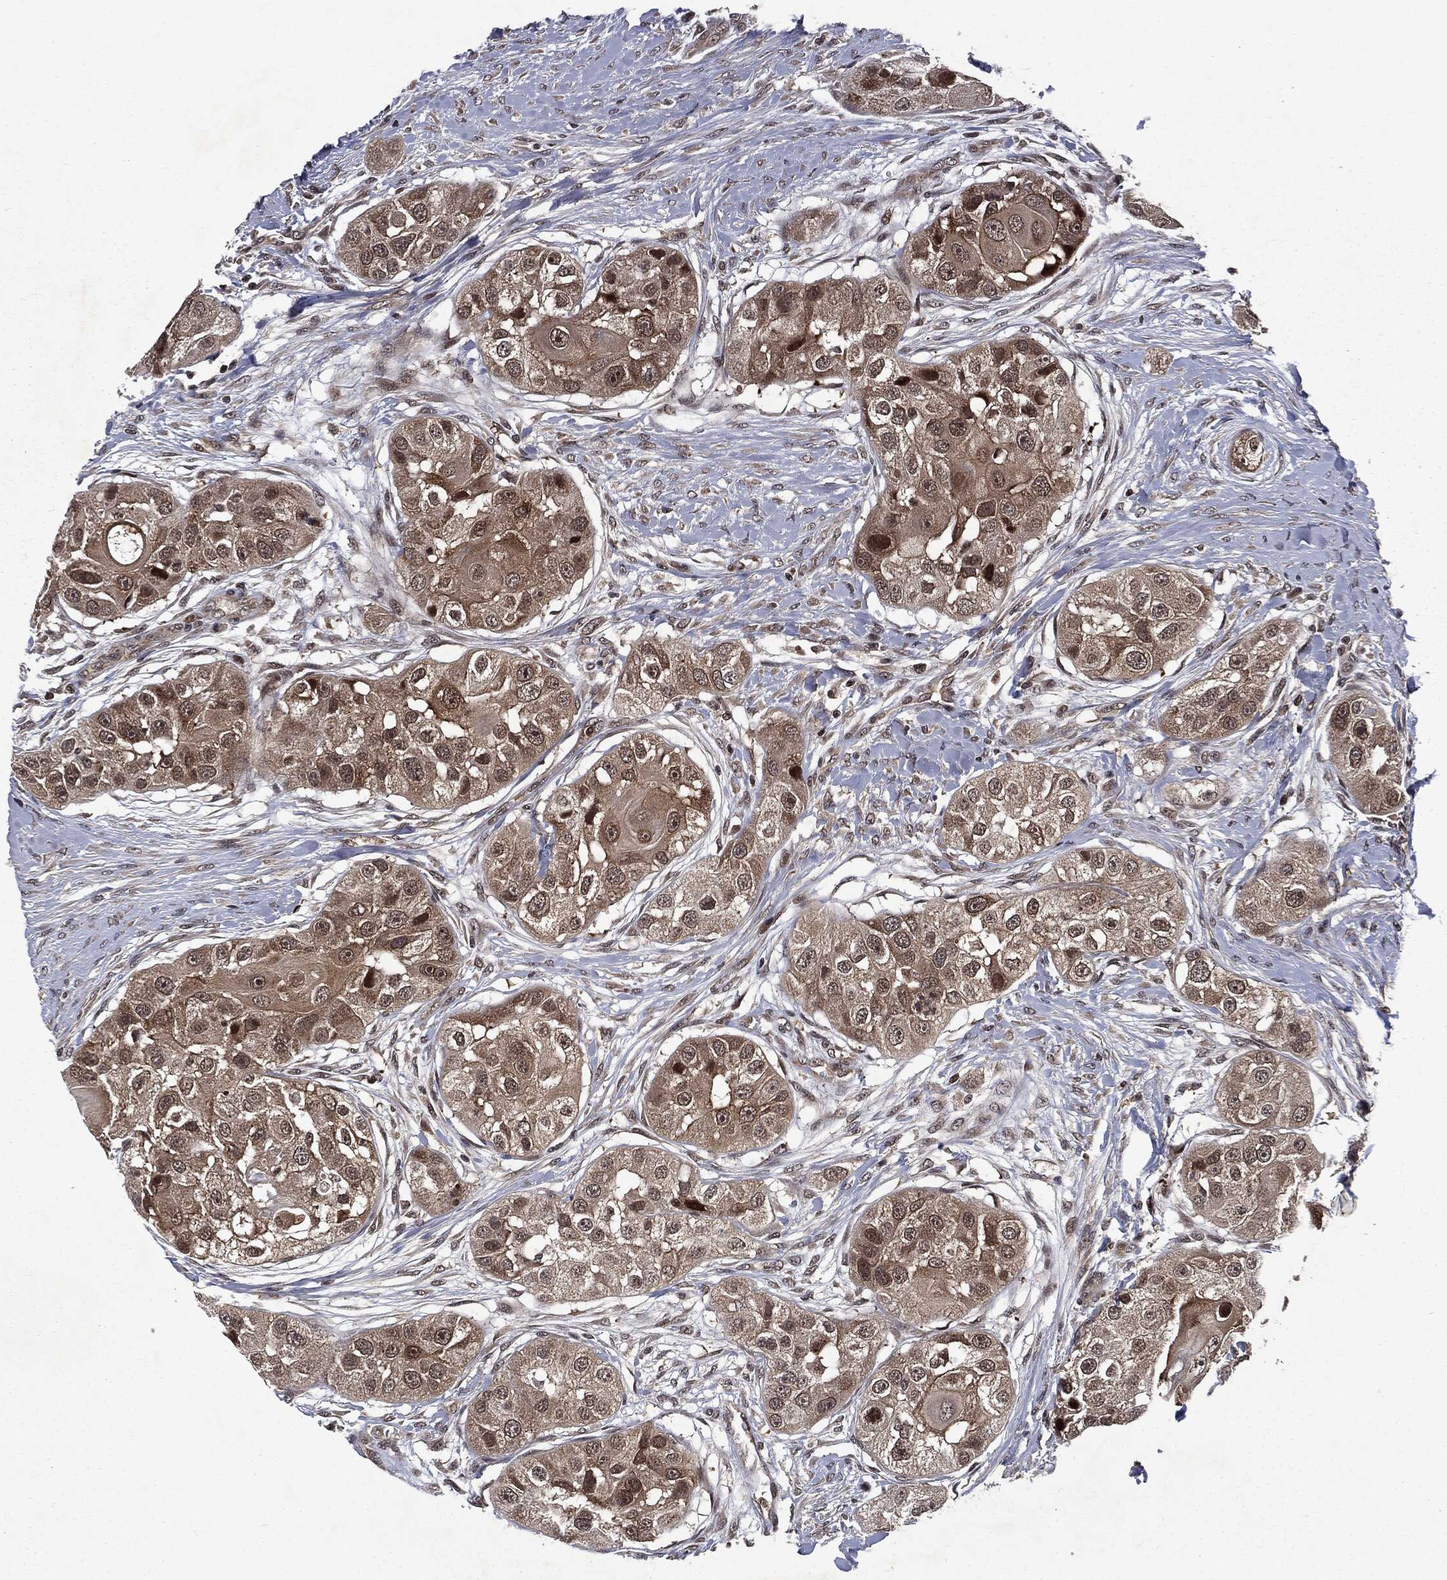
{"staining": {"intensity": "moderate", "quantity": "25%-75%", "location": "cytoplasmic/membranous,nuclear"}, "tissue": "head and neck cancer", "cell_type": "Tumor cells", "image_type": "cancer", "snomed": [{"axis": "morphology", "description": "Normal tissue, NOS"}, {"axis": "morphology", "description": "Squamous cell carcinoma, NOS"}, {"axis": "topography", "description": "Skeletal muscle"}, {"axis": "topography", "description": "Head-Neck"}], "caption": "A photomicrograph of squamous cell carcinoma (head and neck) stained for a protein exhibits moderate cytoplasmic/membranous and nuclear brown staining in tumor cells.", "gene": "STAU2", "patient": {"sex": "male", "age": 51}}